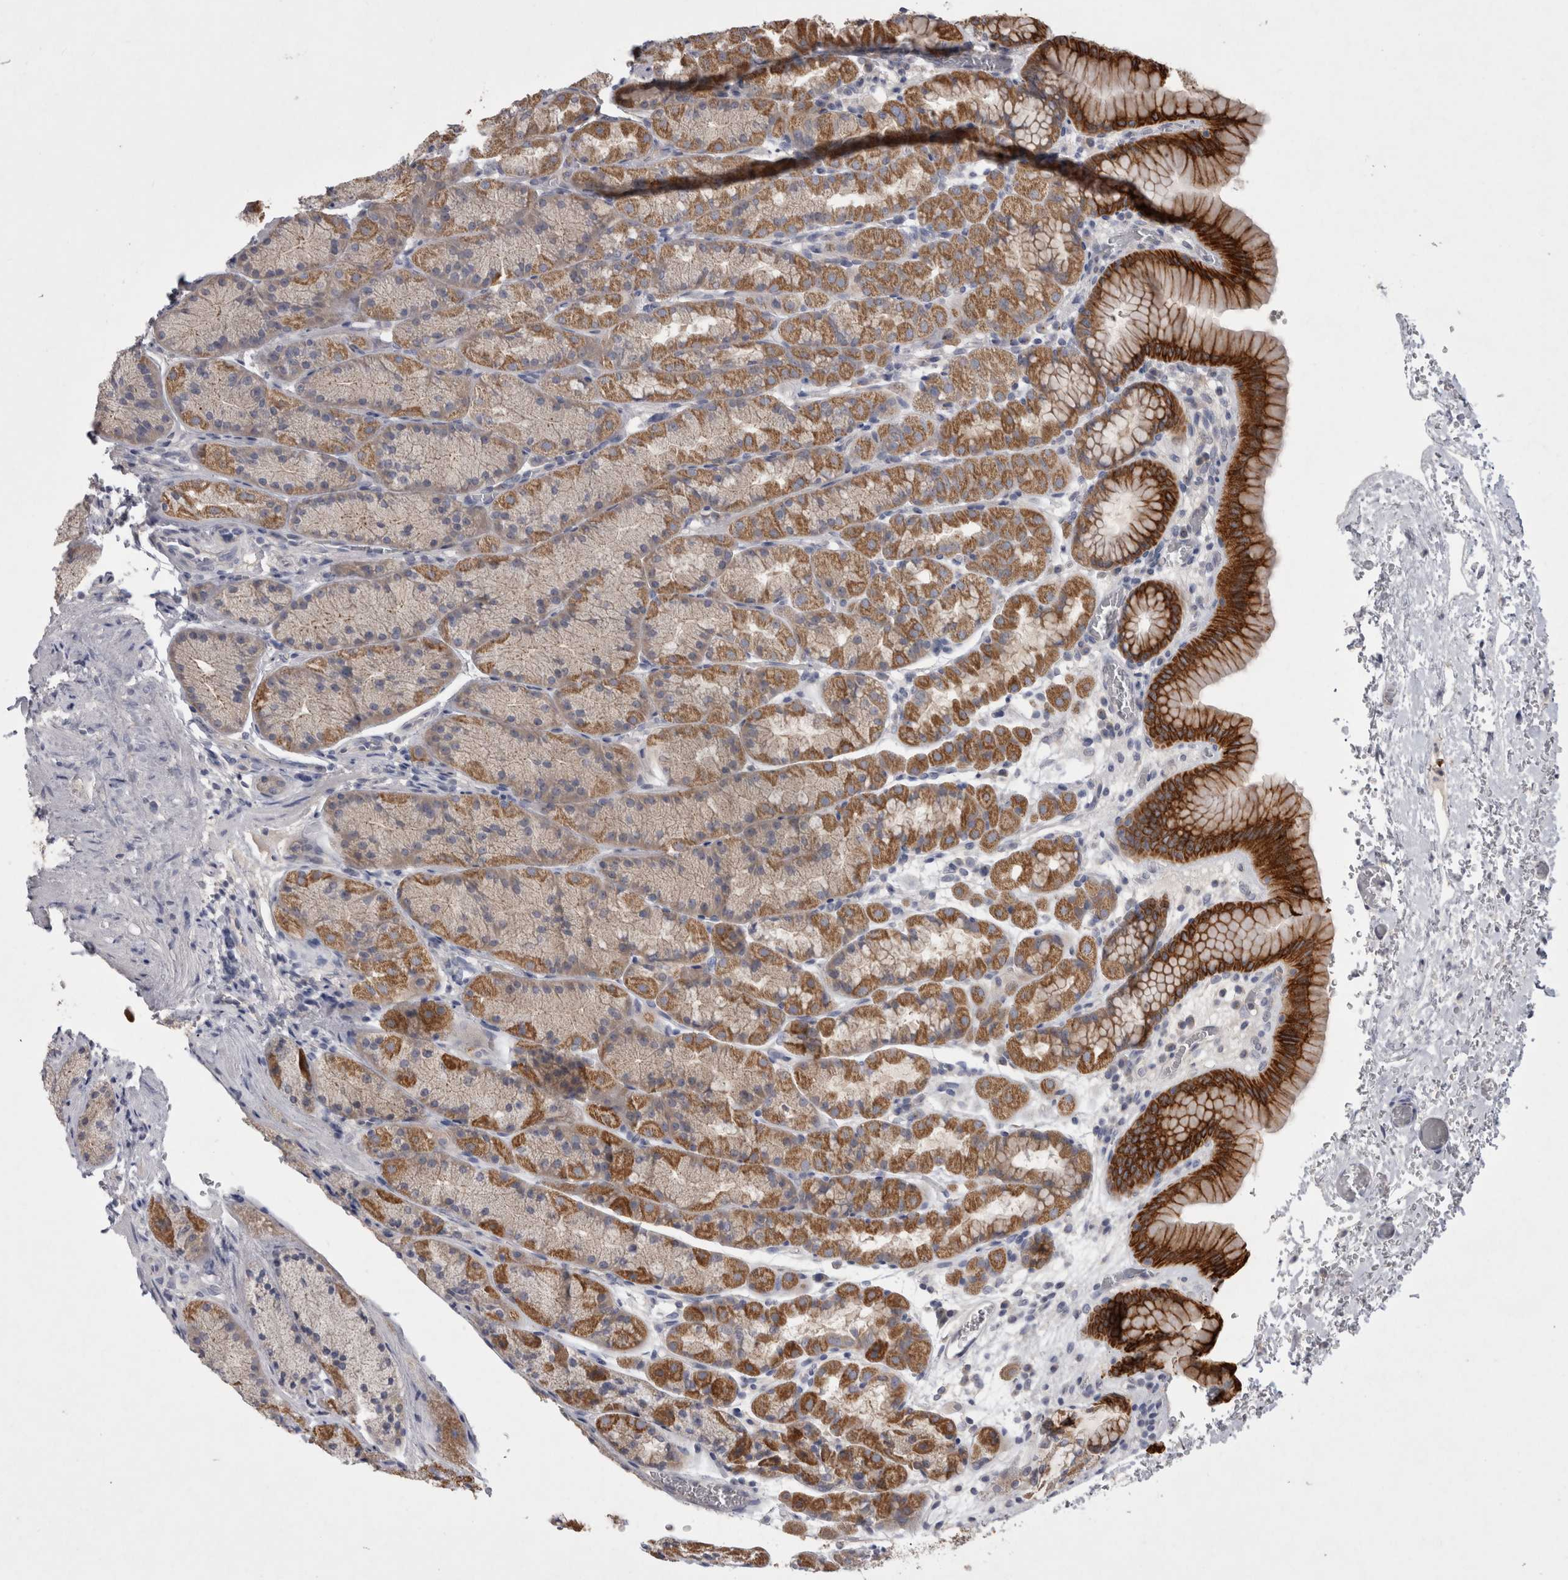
{"staining": {"intensity": "strong", "quantity": ">75%", "location": "cytoplasmic/membranous"}, "tissue": "stomach", "cell_type": "Glandular cells", "image_type": "normal", "snomed": [{"axis": "morphology", "description": "Normal tissue, NOS"}, {"axis": "topography", "description": "Stomach"}], "caption": "Immunohistochemistry (IHC) (DAB (3,3'-diaminobenzidine)) staining of unremarkable stomach shows strong cytoplasmic/membranous protein positivity in about >75% of glandular cells. (DAB (3,3'-diaminobenzidine) = brown stain, brightfield microscopy at high magnification).", "gene": "LRRC40", "patient": {"sex": "male", "age": 42}}